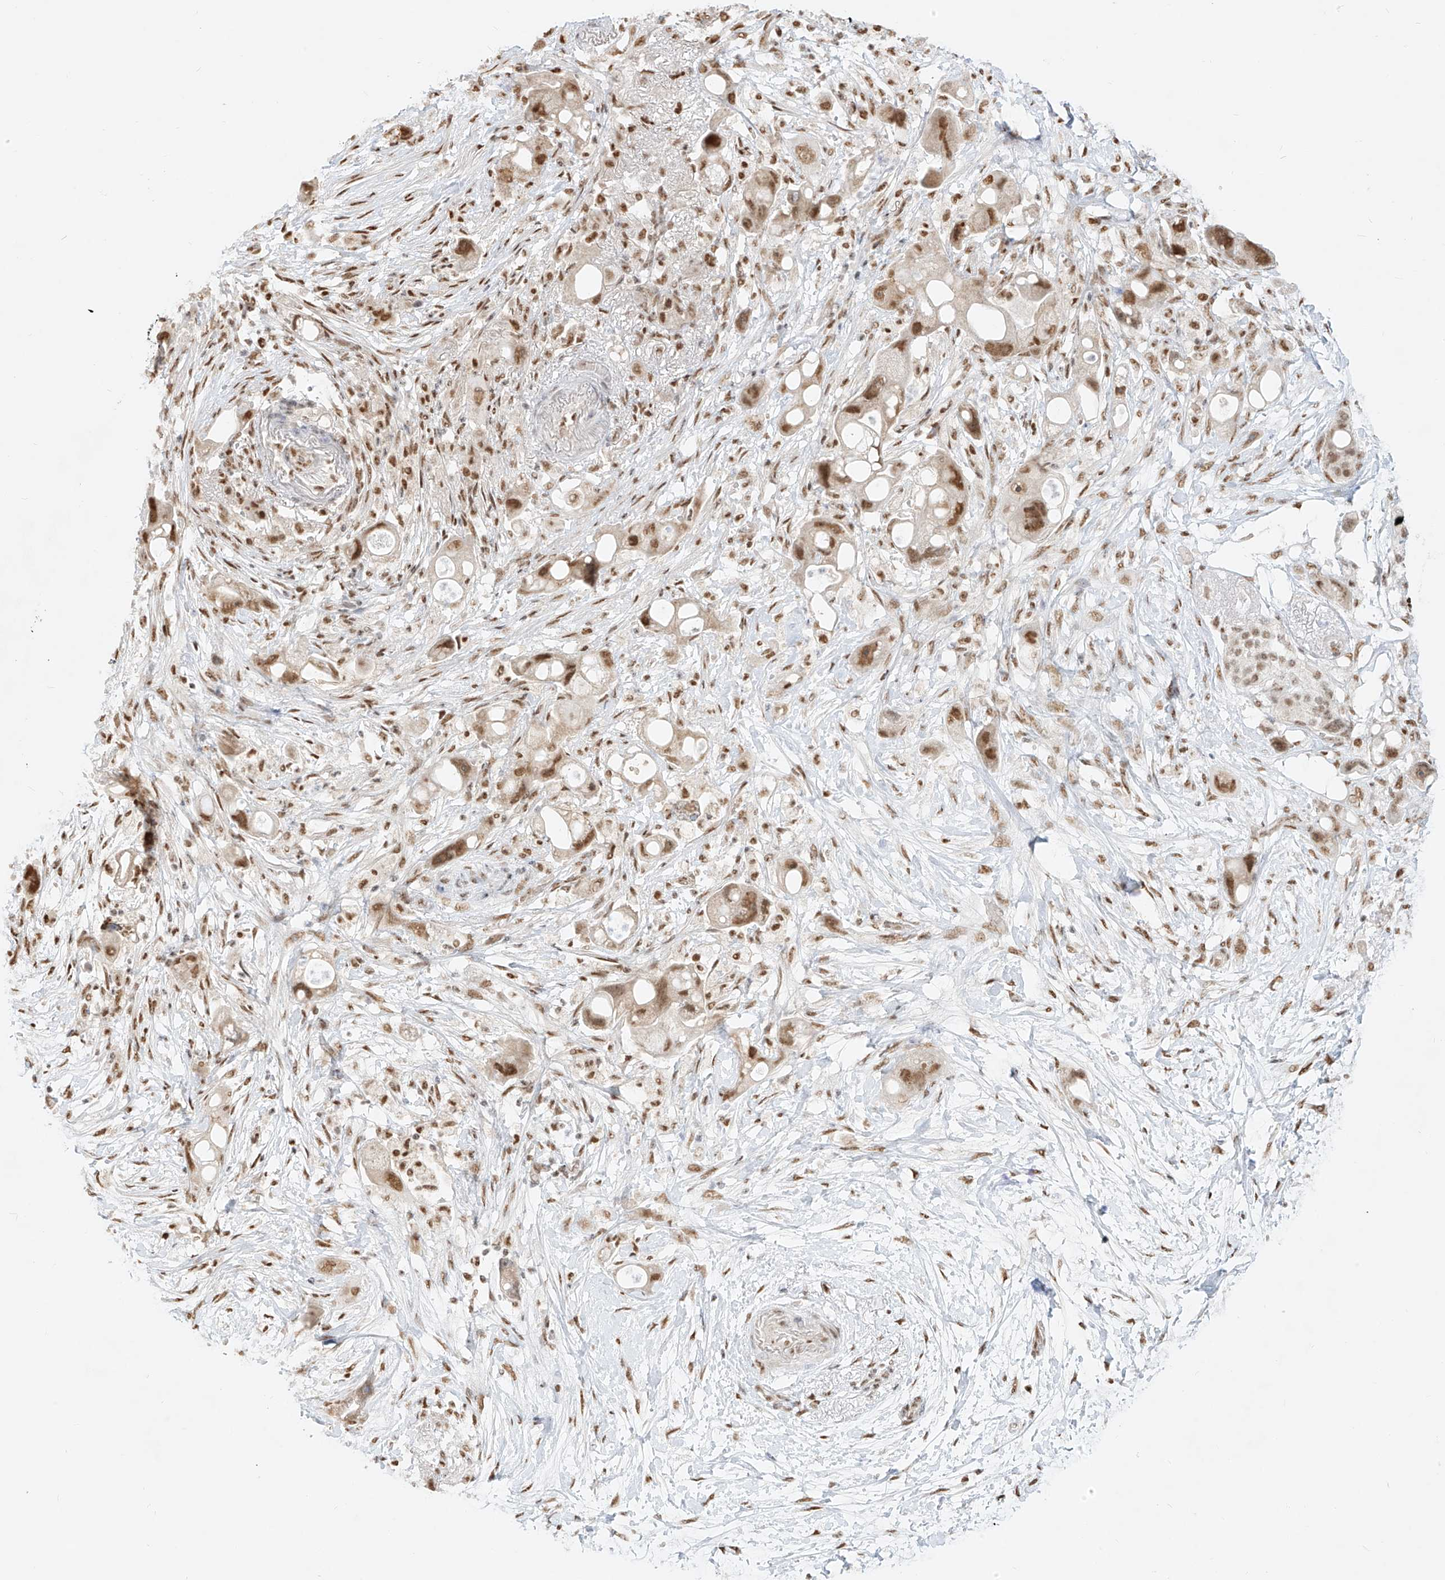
{"staining": {"intensity": "moderate", "quantity": ">75%", "location": "nuclear"}, "tissue": "pancreatic cancer", "cell_type": "Tumor cells", "image_type": "cancer", "snomed": [{"axis": "morphology", "description": "Normal tissue, NOS"}, {"axis": "morphology", "description": "Adenocarcinoma, NOS"}, {"axis": "topography", "description": "Pancreas"}], "caption": "Human pancreatic adenocarcinoma stained for a protein (brown) reveals moderate nuclear positive positivity in about >75% of tumor cells.", "gene": "NHSL1", "patient": {"sex": "female", "age": 68}}